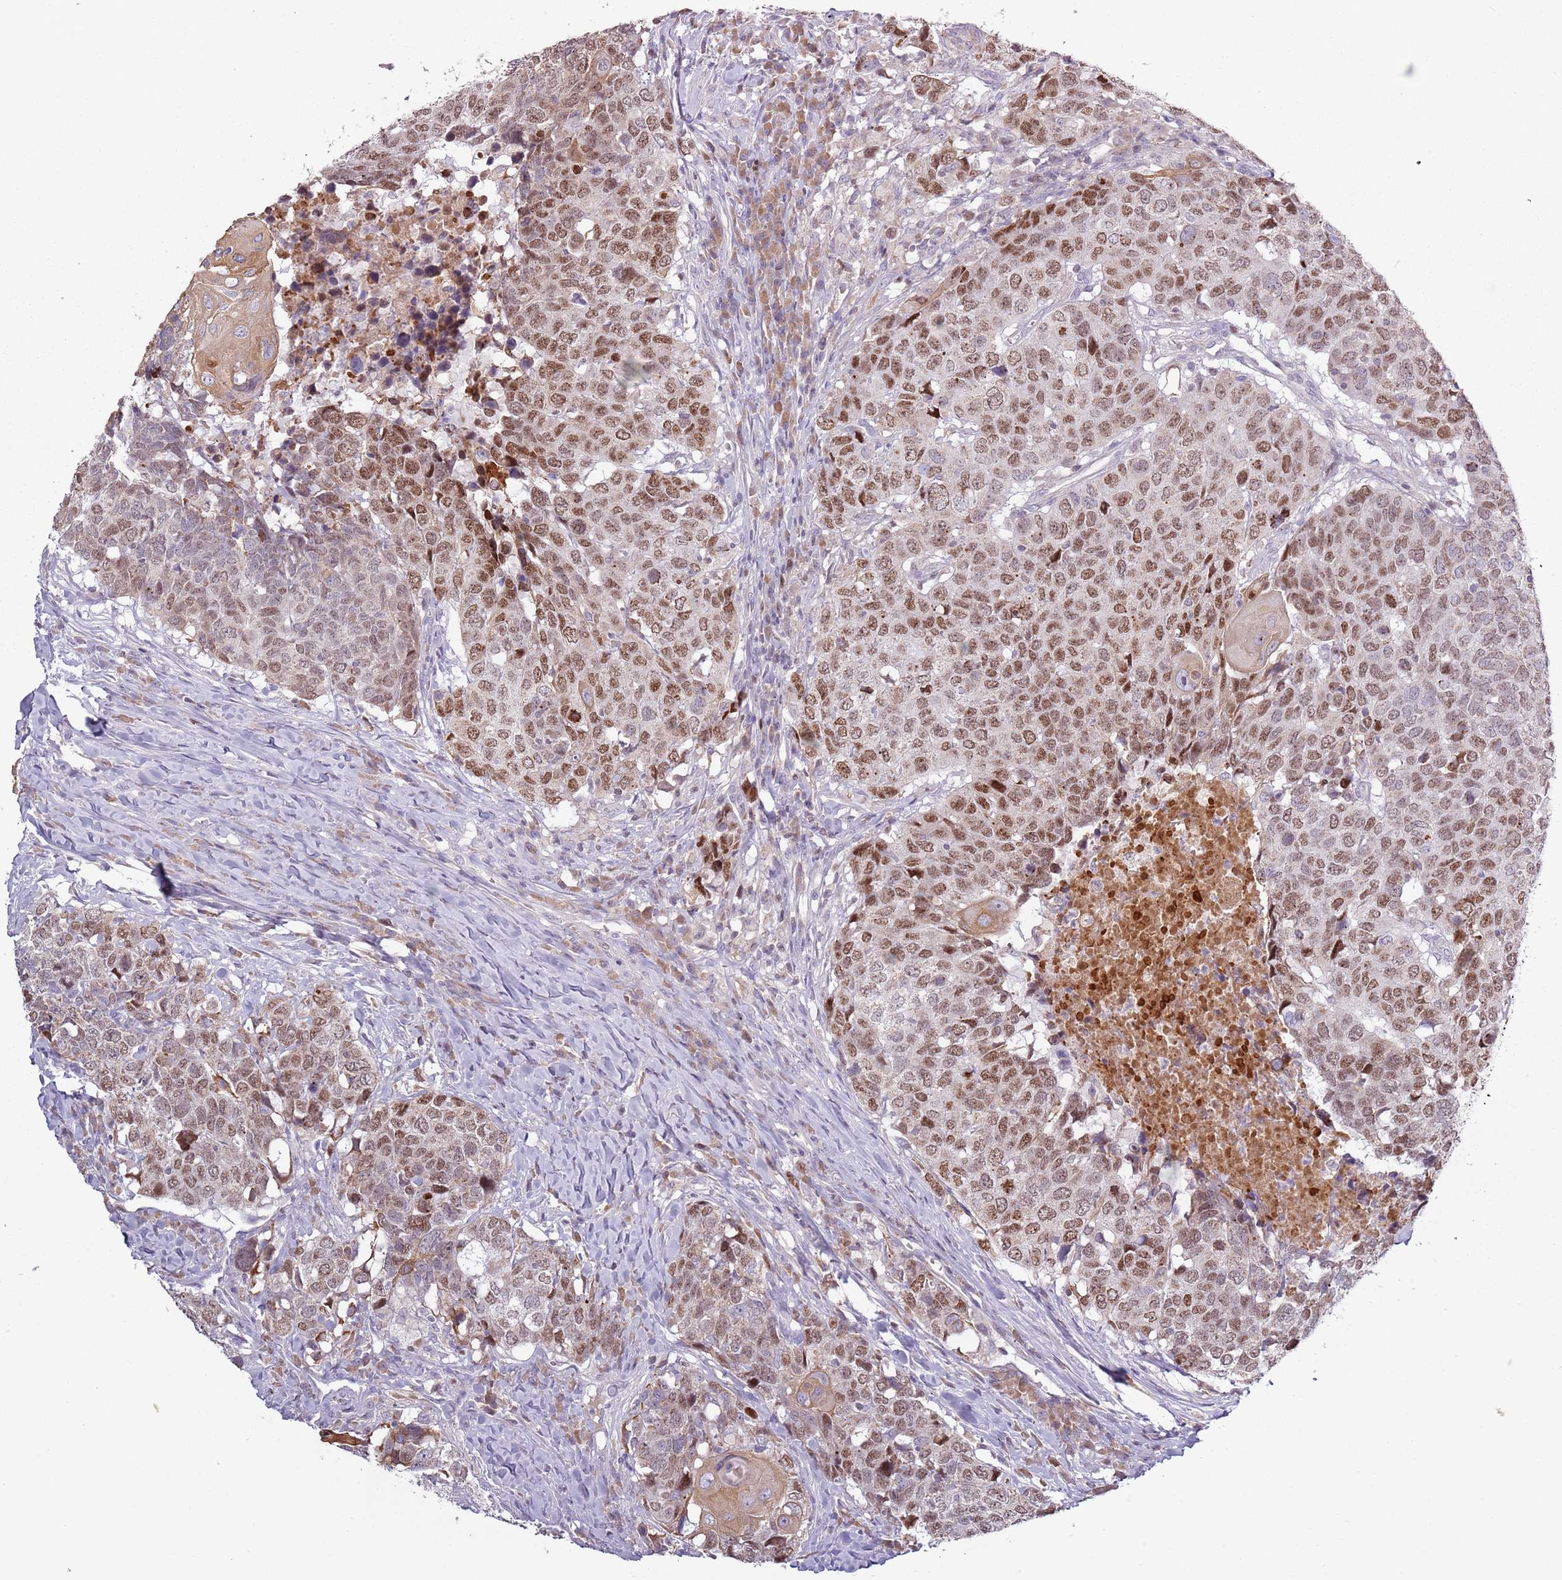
{"staining": {"intensity": "moderate", "quantity": ">75%", "location": "nuclear"}, "tissue": "head and neck cancer", "cell_type": "Tumor cells", "image_type": "cancer", "snomed": [{"axis": "morphology", "description": "Normal tissue, NOS"}, {"axis": "morphology", "description": "Squamous cell carcinoma, NOS"}, {"axis": "topography", "description": "Skeletal muscle"}, {"axis": "topography", "description": "Vascular tissue"}, {"axis": "topography", "description": "Peripheral nerve tissue"}, {"axis": "topography", "description": "Head-Neck"}], "caption": "Head and neck cancer stained with a protein marker reveals moderate staining in tumor cells.", "gene": "SYS1", "patient": {"sex": "male", "age": 66}}